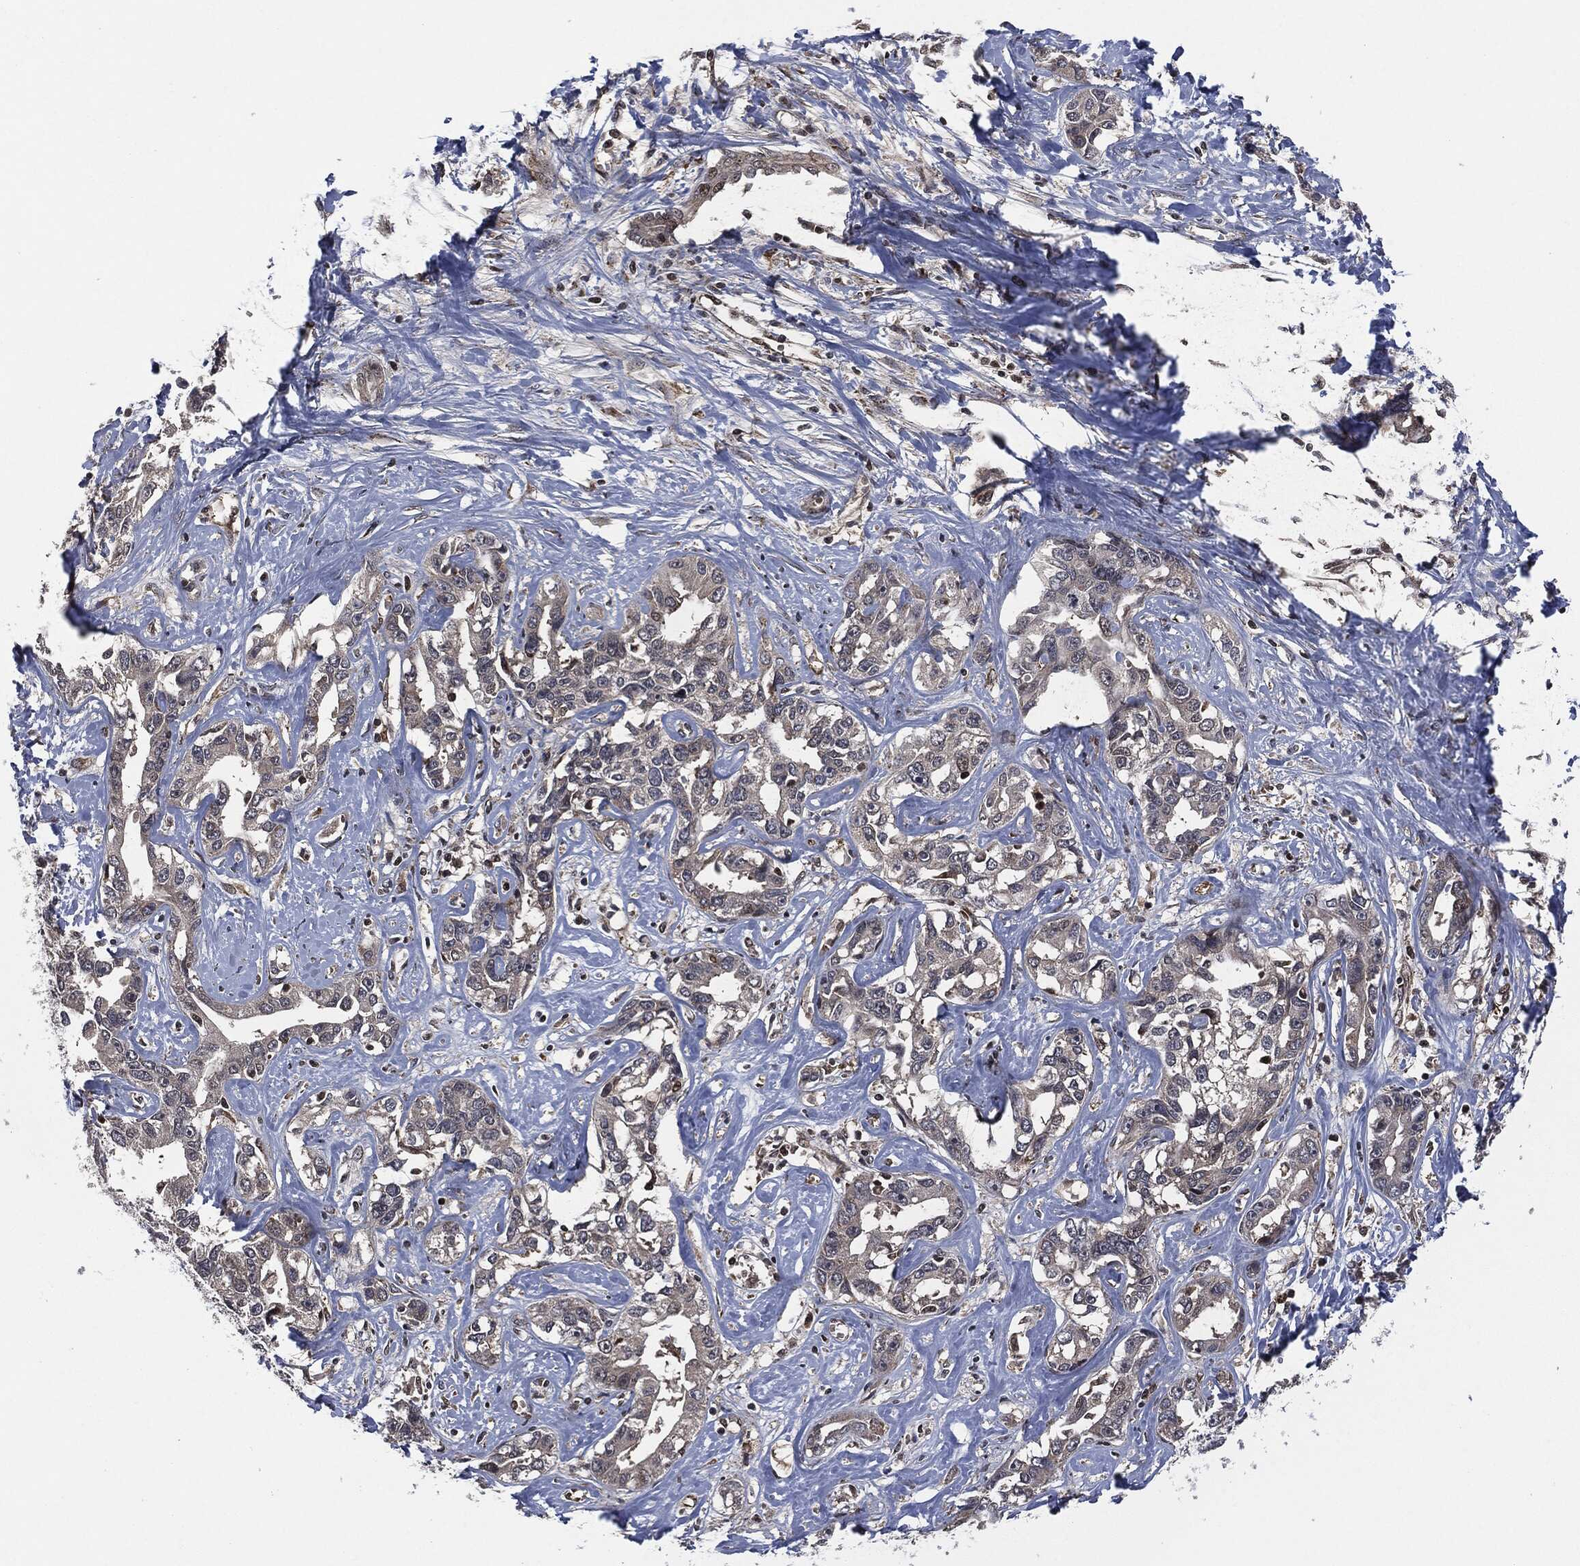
{"staining": {"intensity": "negative", "quantity": "none", "location": "none"}, "tissue": "liver cancer", "cell_type": "Tumor cells", "image_type": "cancer", "snomed": [{"axis": "morphology", "description": "Cholangiocarcinoma"}, {"axis": "topography", "description": "Liver"}], "caption": "There is no significant expression in tumor cells of liver cholangiocarcinoma.", "gene": "HRAS", "patient": {"sex": "male", "age": 59}}